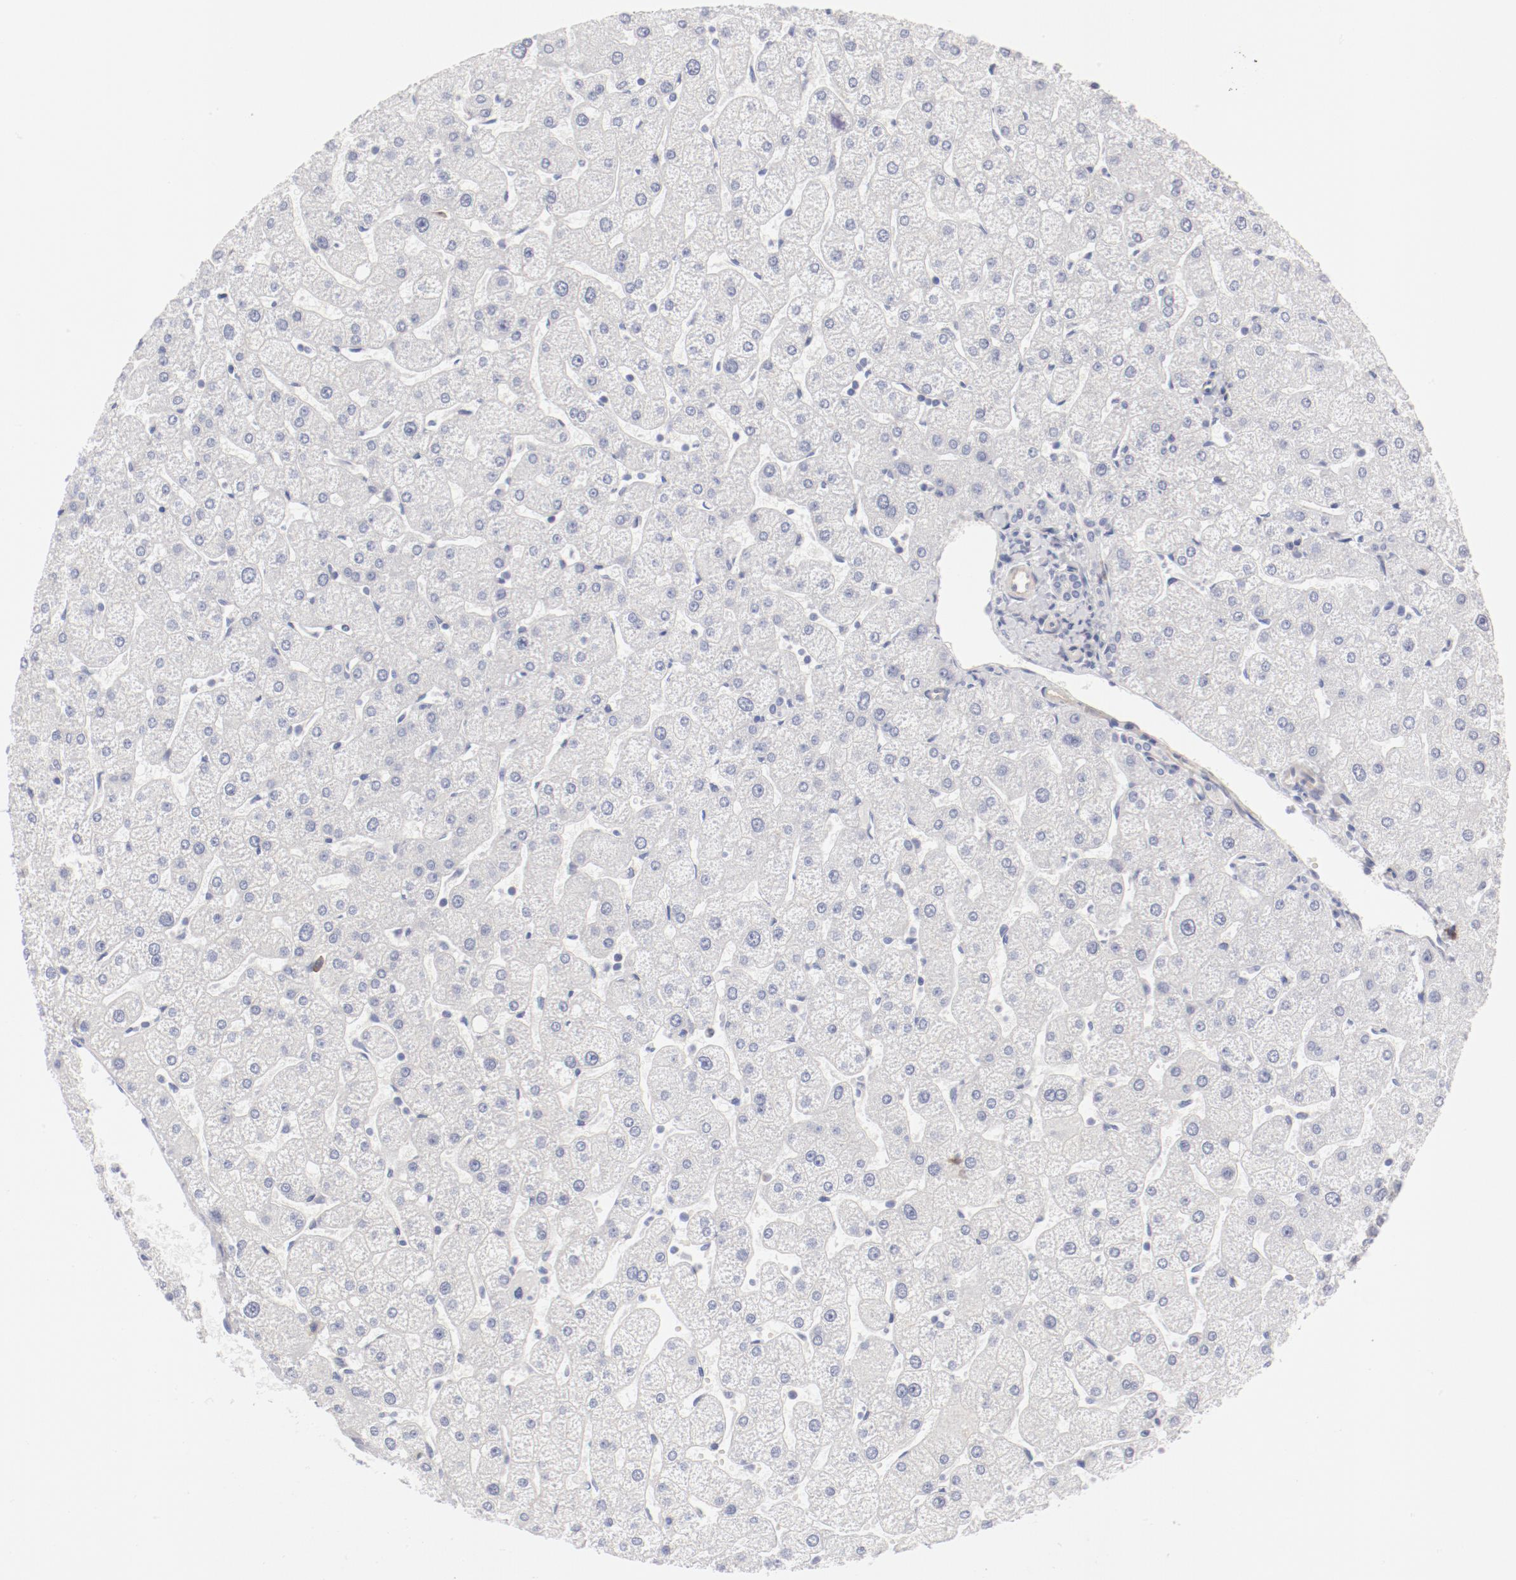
{"staining": {"intensity": "negative", "quantity": "none", "location": "none"}, "tissue": "liver", "cell_type": "Cholangiocytes", "image_type": "normal", "snomed": [{"axis": "morphology", "description": "Normal tissue, NOS"}, {"axis": "topography", "description": "Liver"}], "caption": "This is an immunohistochemistry (IHC) photomicrograph of benign human liver. There is no expression in cholangiocytes.", "gene": "LAX1", "patient": {"sex": "male", "age": 67}}